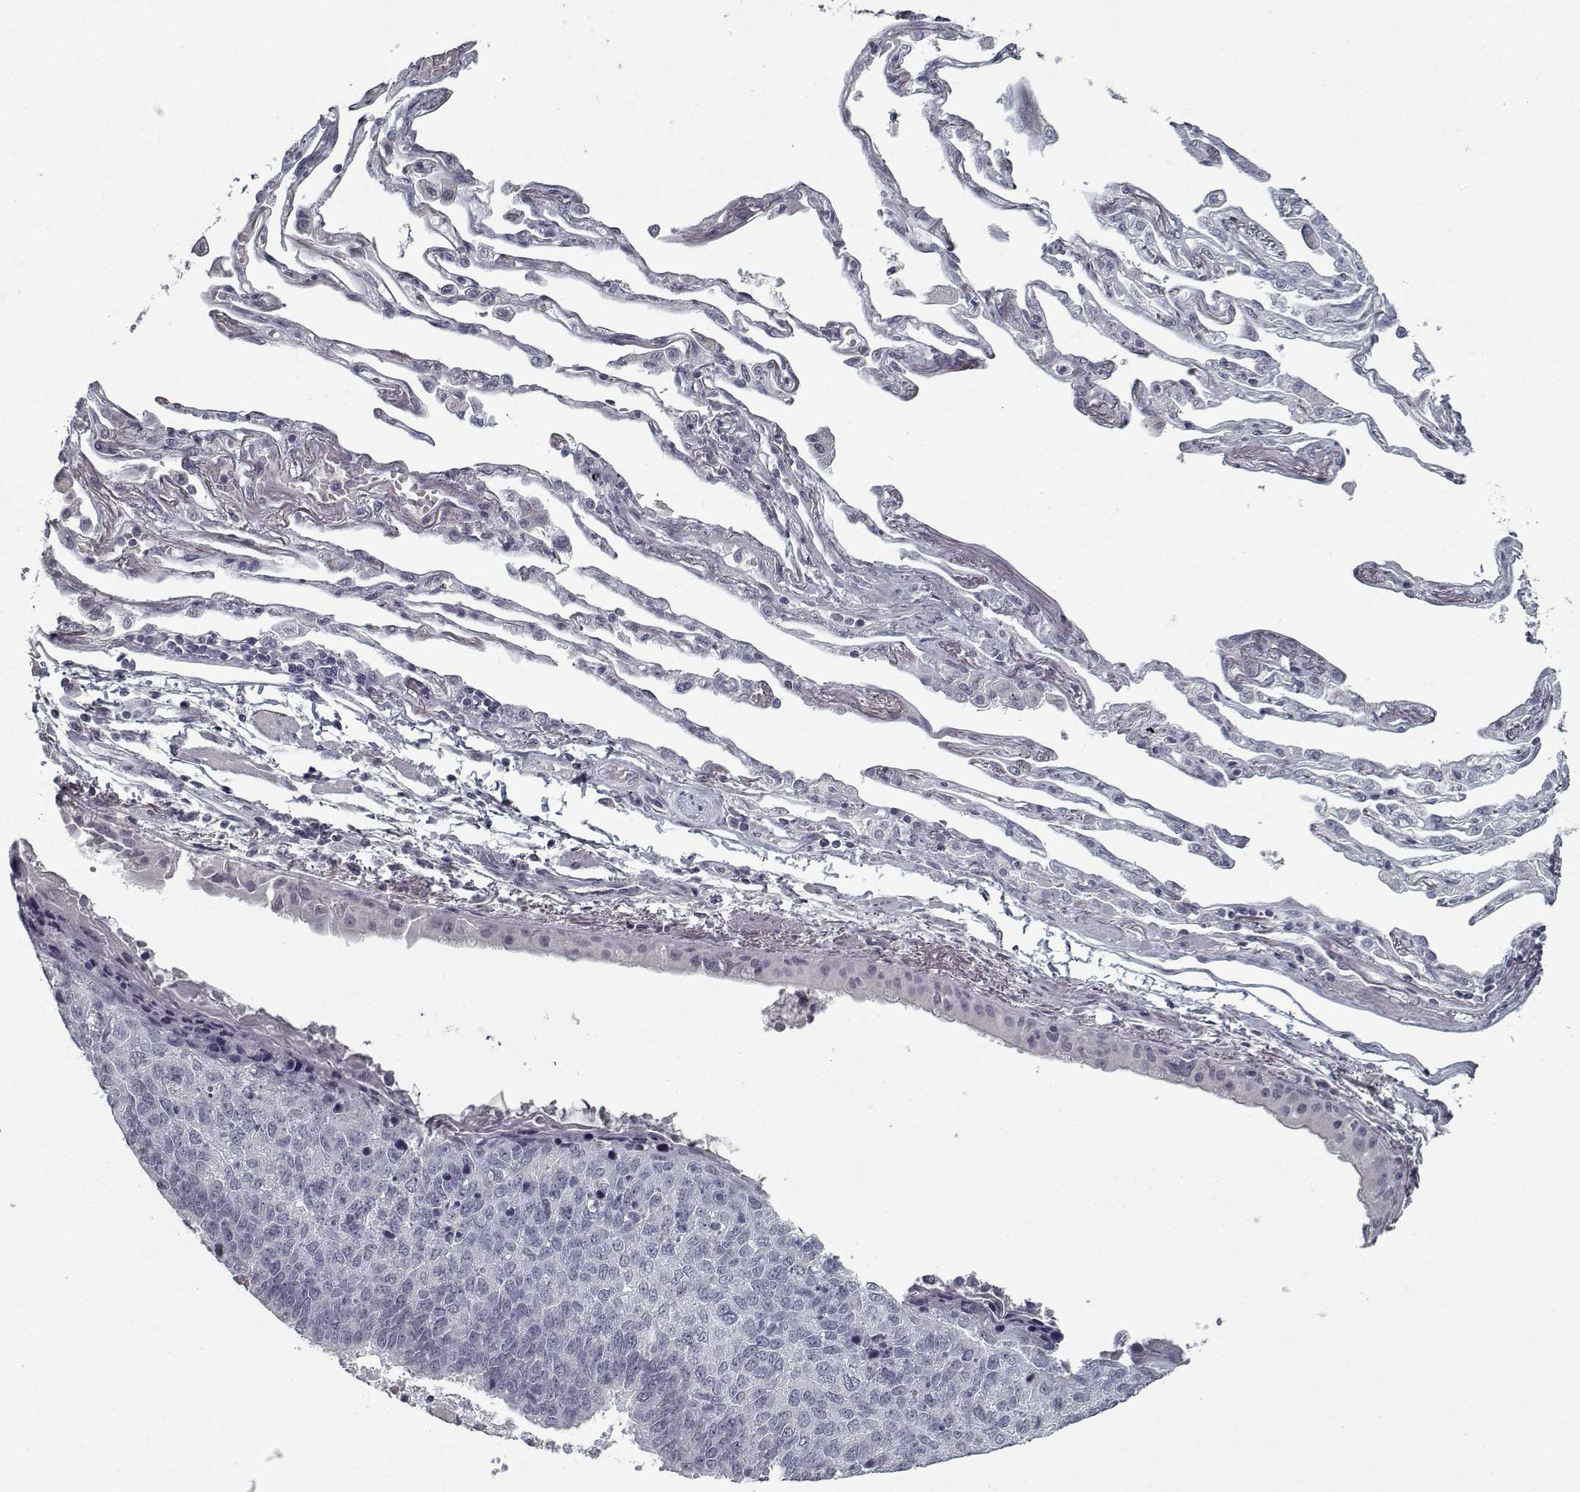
{"staining": {"intensity": "negative", "quantity": "none", "location": "none"}, "tissue": "lung cancer", "cell_type": "Tumor cells", "image_type": "cancer", "snomed": [{"axis": "morphology", "description": "Squamous cell carcinoma, NOS"}, {"axis": "topography", "description": "Lung"}], "caption": "Immunohistochemistry of lung cancer reveals no positivity in tumor cells.", "gene": "GAD2", "patient": {"sex": "male", "age": 73}}